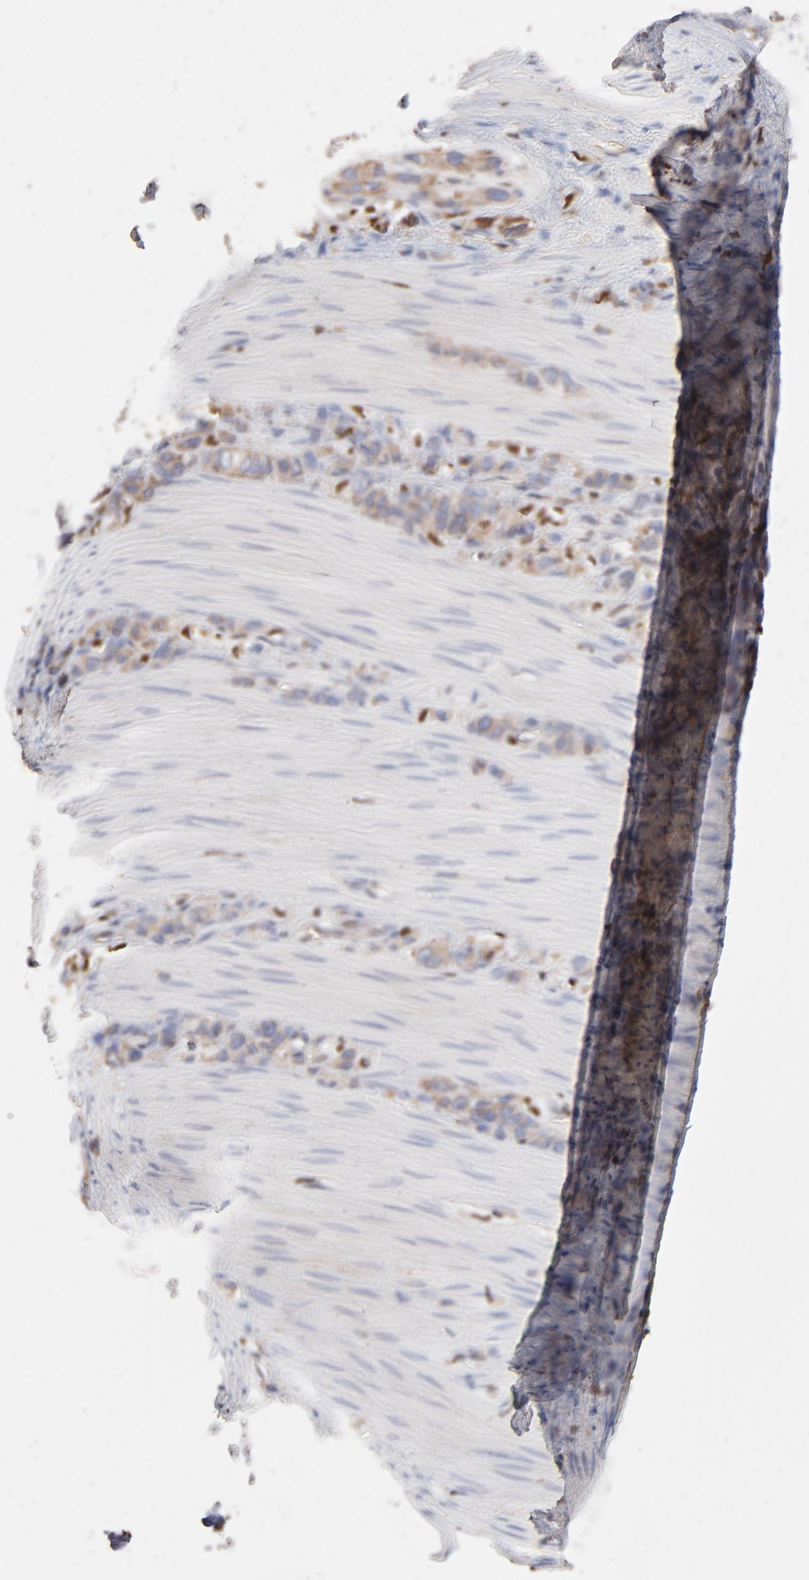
{"staining": {"intensity": "weak", "quantity": ">75%", "location": "cytoplasmic/membranous"}, "tissue": "stomach cancer", "cell_type": "Tumor cells", "image_type": "cancer", "snomed": [{"axis": "morphology", "description": "Normal tissue, NOS"}, {"axis": "morphology", "description": "Adenocarcinoma, NOS"}, {"axis": "morphology", "description": "Adenocarcinoma, High grade"}, {"axis": "topography", "description": "Stomach, upper"}, {"axis": "topography", "description": "Stomach"}], "caption": "IHC staining of stomach high-grade adenocarcinoma, which displays low levels of weak cytoplasmic/membranous staining in approximately >75% of tumor cells indicating weak cytoplasmic/membranous protein positivity. The staining was performed using DAB (3,3'-diaminobenzidine) (brown) for protein detection and nuclei were counterstained in hematoxylin (blue).", "gene": "ARHGEF6", "patient": {"sex": "female", "age": 65}}